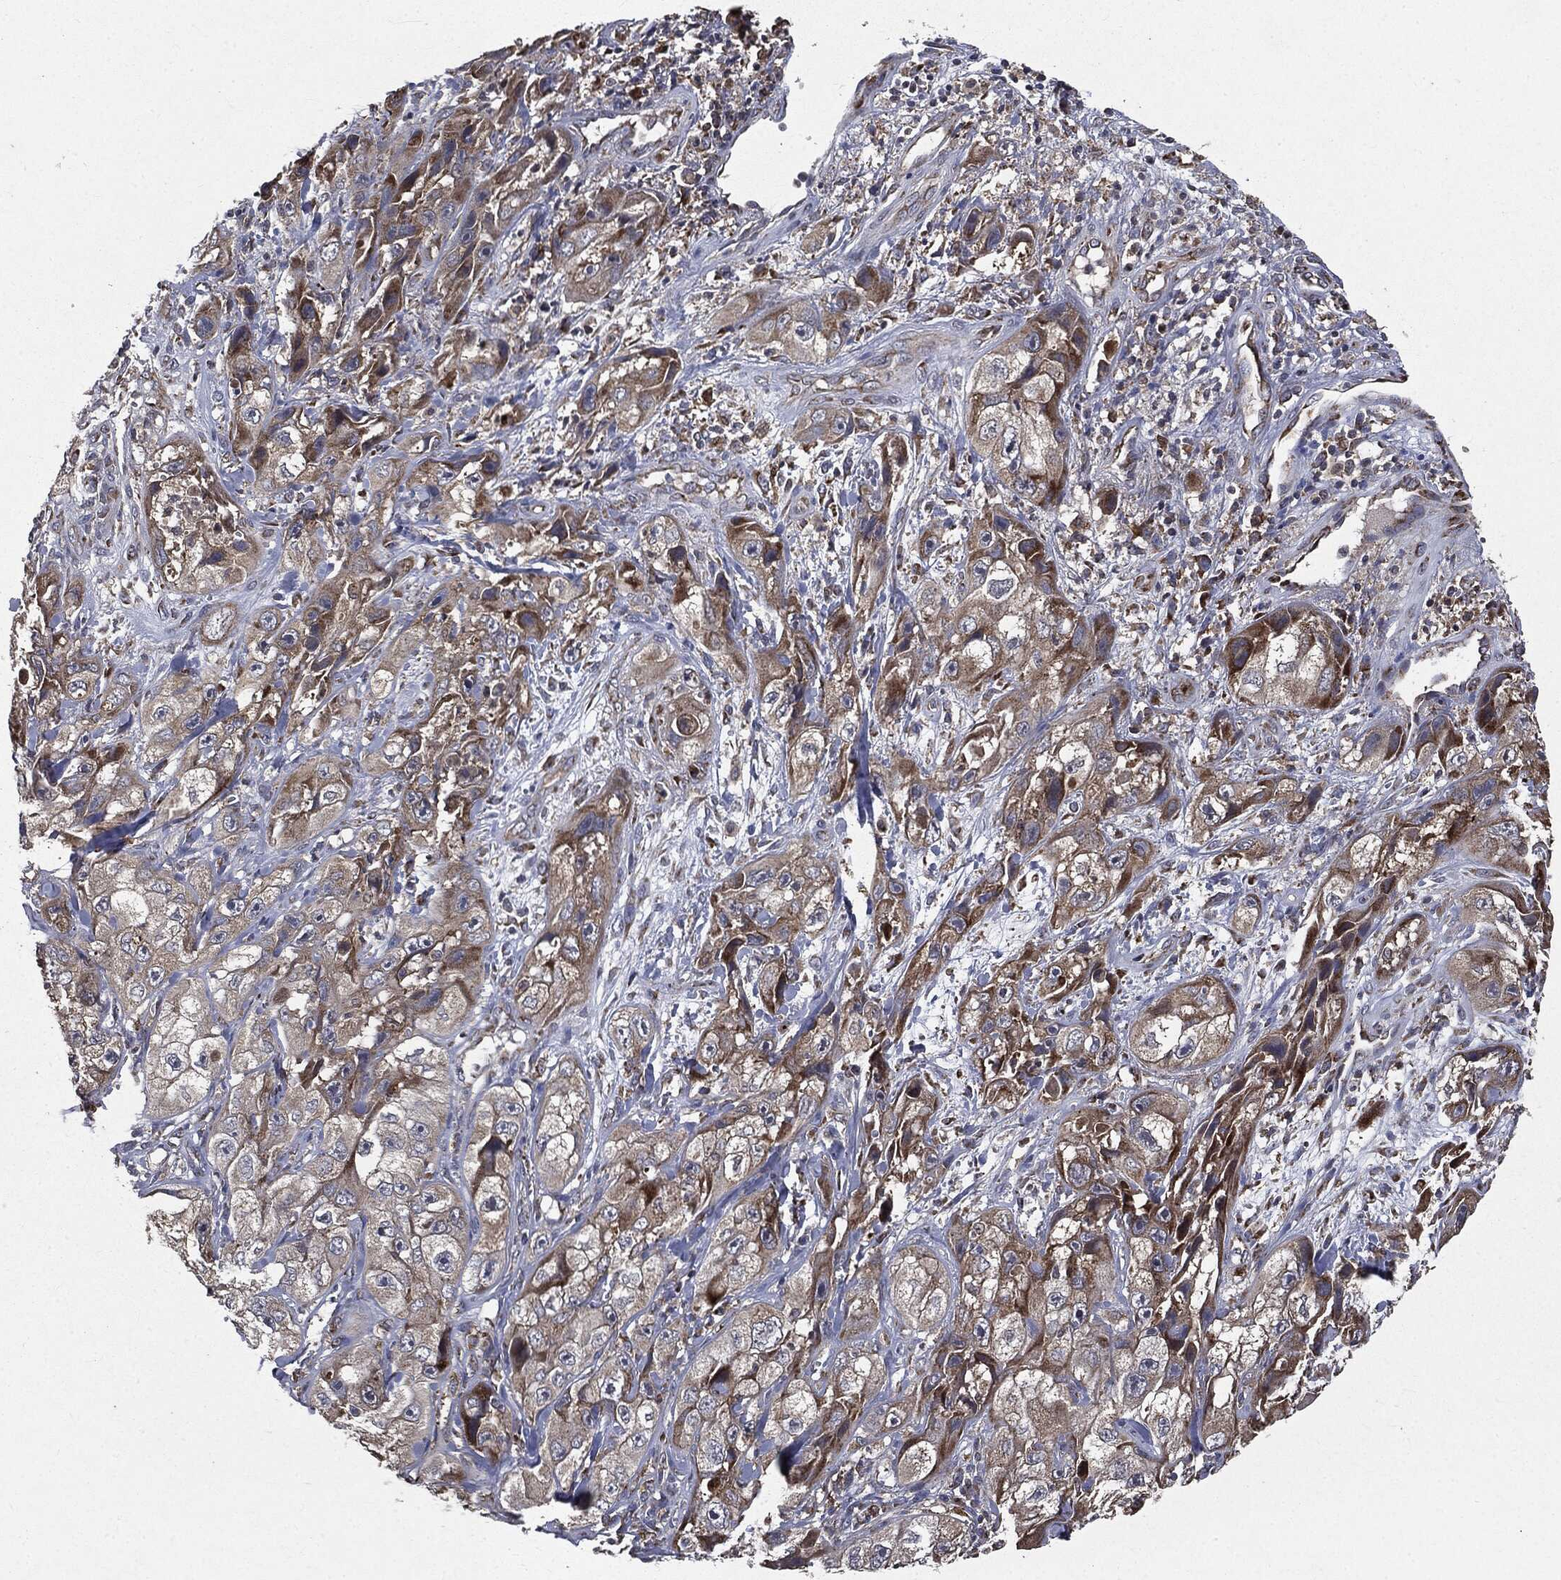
{"staining": {"intensity": "moderate", "quantity": "25%-75%", "location": "cytoplasmic/membranous"}, "tissue": "skin cancer", "cell_type": "Tumor cells", "image_type": "cancer", "snomed": [{"axis": "morphology", "description": "Squamous cell carcinoma, NOS"}, {"axis": "topography", "description": "Skin"}, {"axis": "topography", "description": "Subcutis"}], "caption": "IHC image of neoplastic tissue: human squamous cell carcinoma (skin) stained using IHC exhibits medium levels of moderate protein expression localized specifically in the cytoplasmic/membranous of tumor cells, appearing as a cytoplasmic/membranous brown color.", "gene": "PLOD3", "patient": {"sex": "male", "age": 73}}